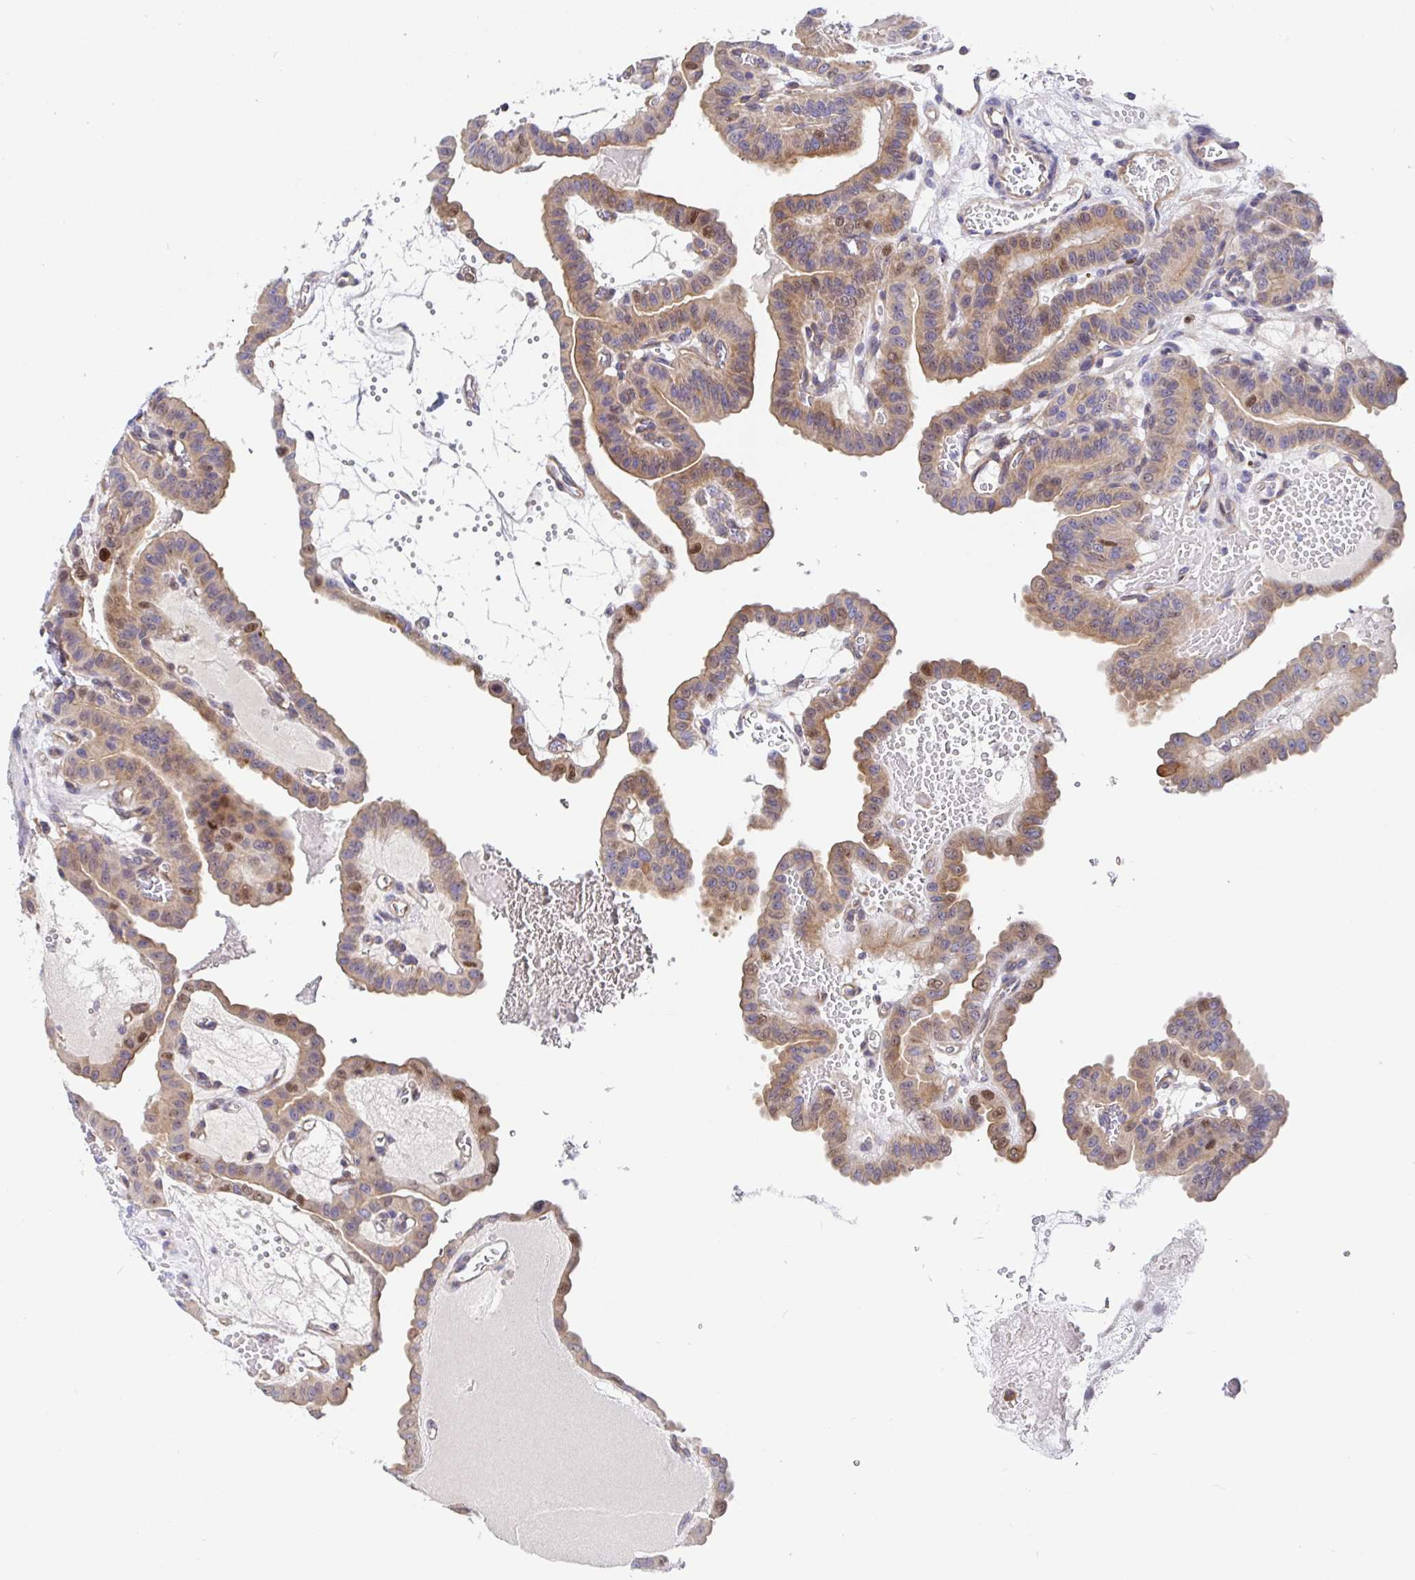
{"staining": {"intensity": "moderate", "quantity": ">75%", "location": "cytoplasmic/membranous,nuclear"}, "tissue": "thyroid cancer", "cell_type": "Tumor cells", "image_type": "cancer", "snomed": [{"axis": "morphology", "description": "Papillary adenocarcinoma, NOS"}, {"axis": "topography", "description": "Thyroid gland"}], "caption": "This is a micrograph of immunohistochemistry staining of papillary adenocarcinoma (thyroid), which shows moderate expression in the cytoplasmic/membranous and nuclear of tumor cells.", "gene": "TIMELESS", "patient": {"sex": "male", "age": 87}}